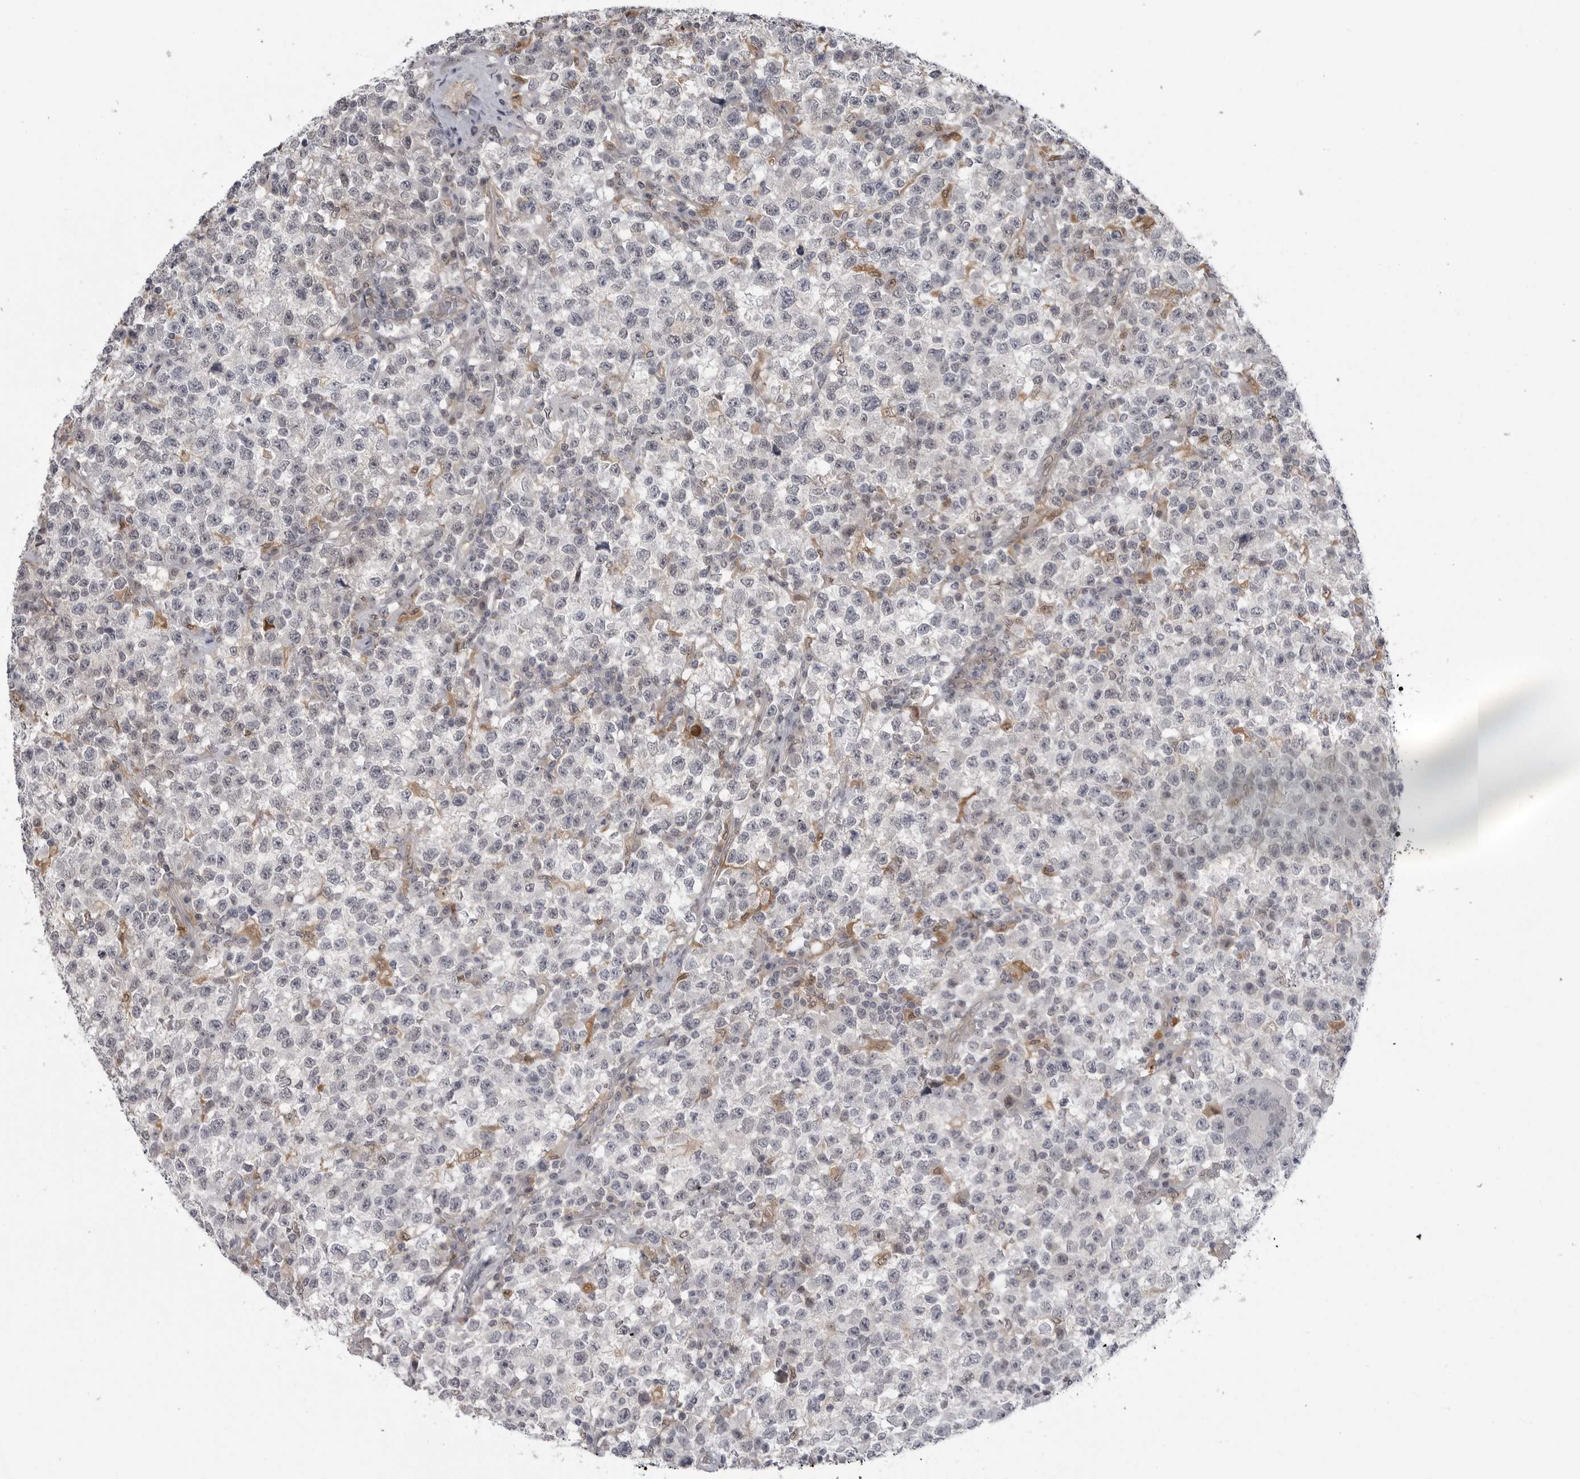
{"staining": {"intensity": "negative", "quantity": "none", "location": "none"}, "tissue": "testis cancer", "cell_type": "Tumor cells", "image_type": "cancer", "snomed": [{"axis": "morphology", "description": "Seminoma, NOS"}, {"axis": "topography", "description": "Testis"}], "caption": "Tumor cells show no significant protein staining in testis cancer (seminoma). (Stains: DAB immunohistochemistry with hematoxylin counter stain, Microscopy: brightfield microscopy at high magnification).", "gene": "PNPO", "patient": {"sex": "male", "age": 22}}